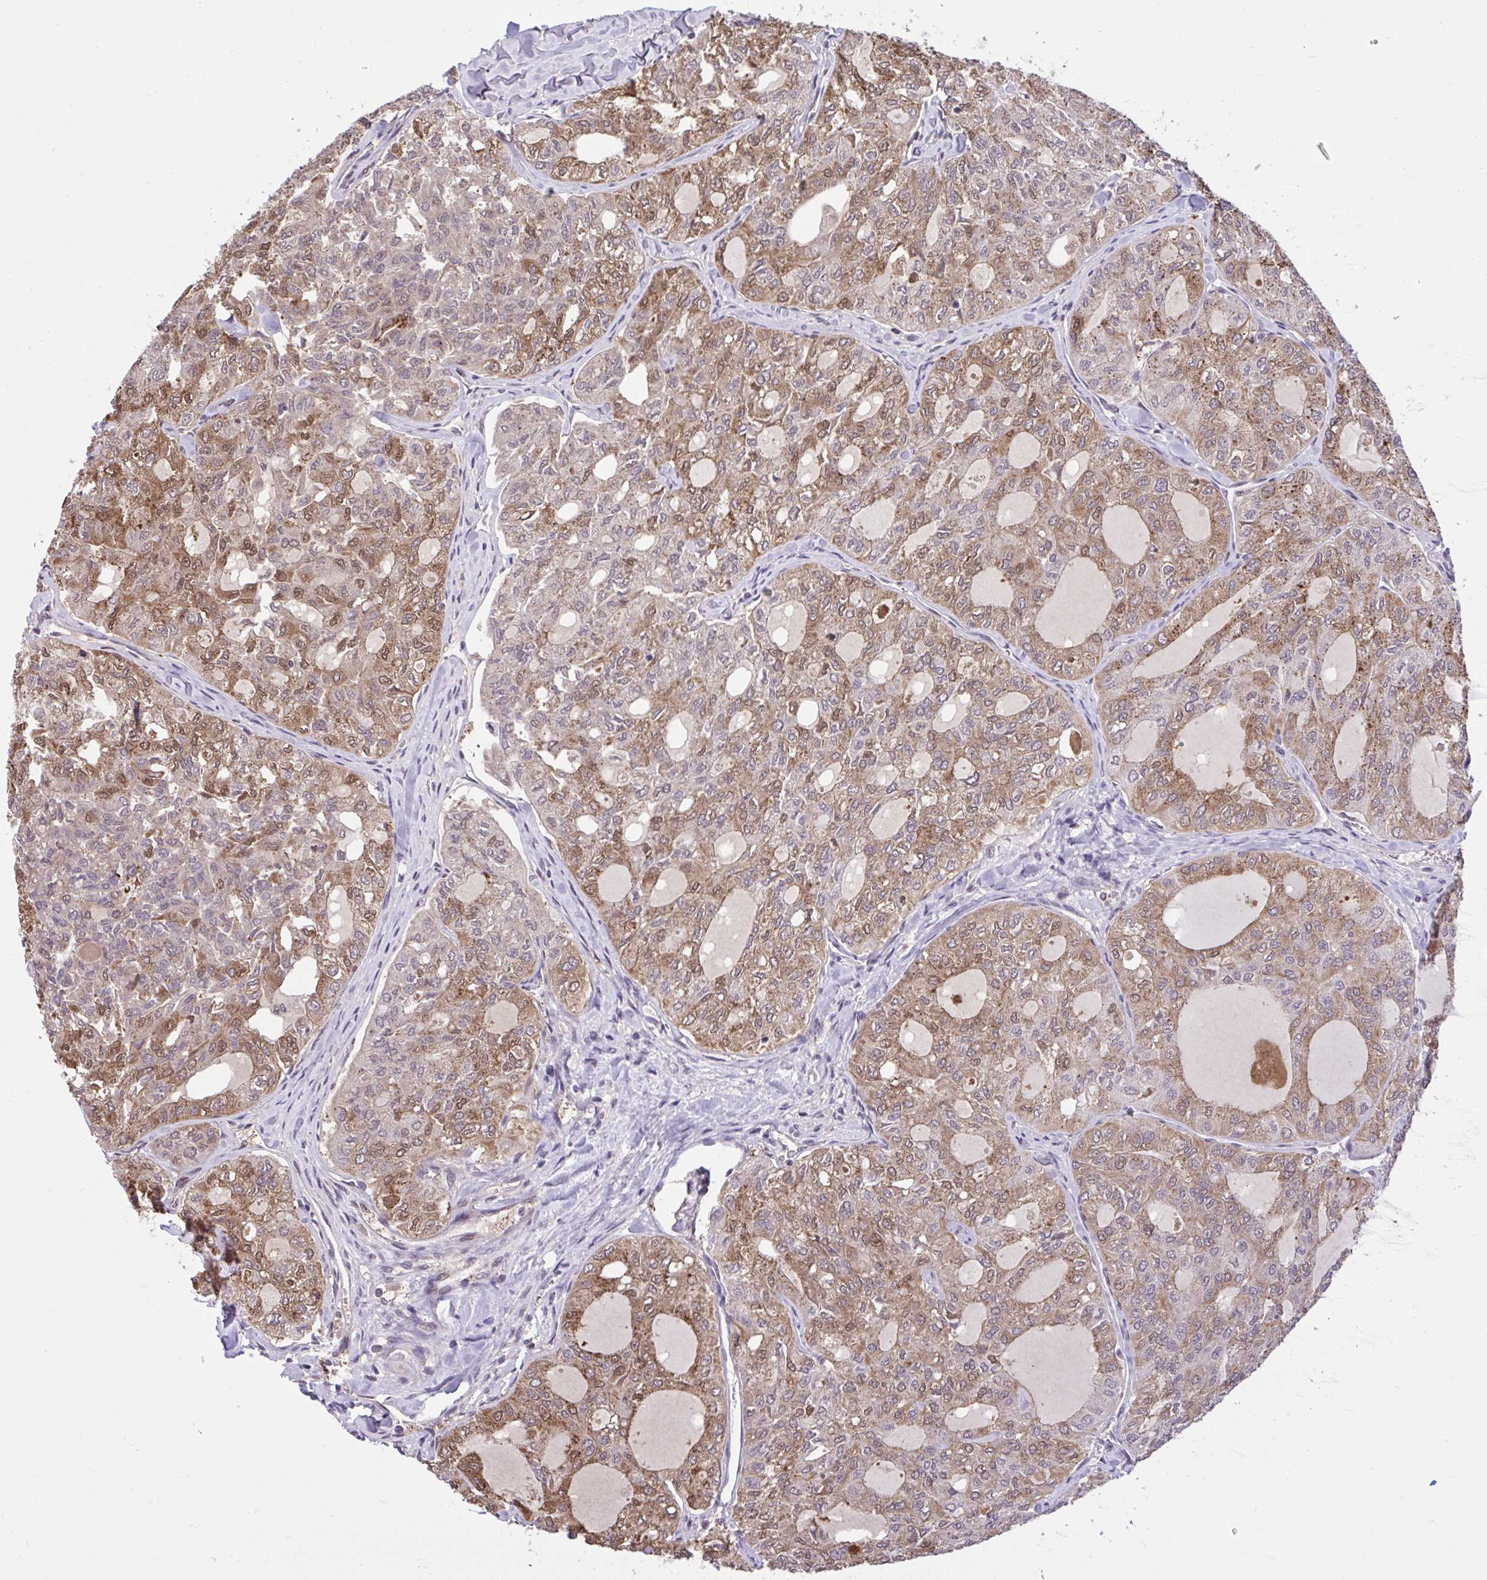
{"staining": {"intensity": "moderate", "quantity": ">75%", "location": "cytoplasmic/membranous,nuclear"}, "tissue": "thyroid cancer", "cell_type": "Tumor cells", "image_type": "cancer", "snomed": [{"axis": "morphology", "description": "Follicular adenoma carcinoma, NOS"}, {"axis": "topography", "description": "Thyroid gland"}], "caption": "Protein expression analysis of follicular adenoma carcinoma (thyroid) demonstrates moderate cytoplasmic/membranous and nuclear staining in approximately >75% of tumor cells.", "gene": "GLIS3", "patient": {"sex": "male", "age": 75}}